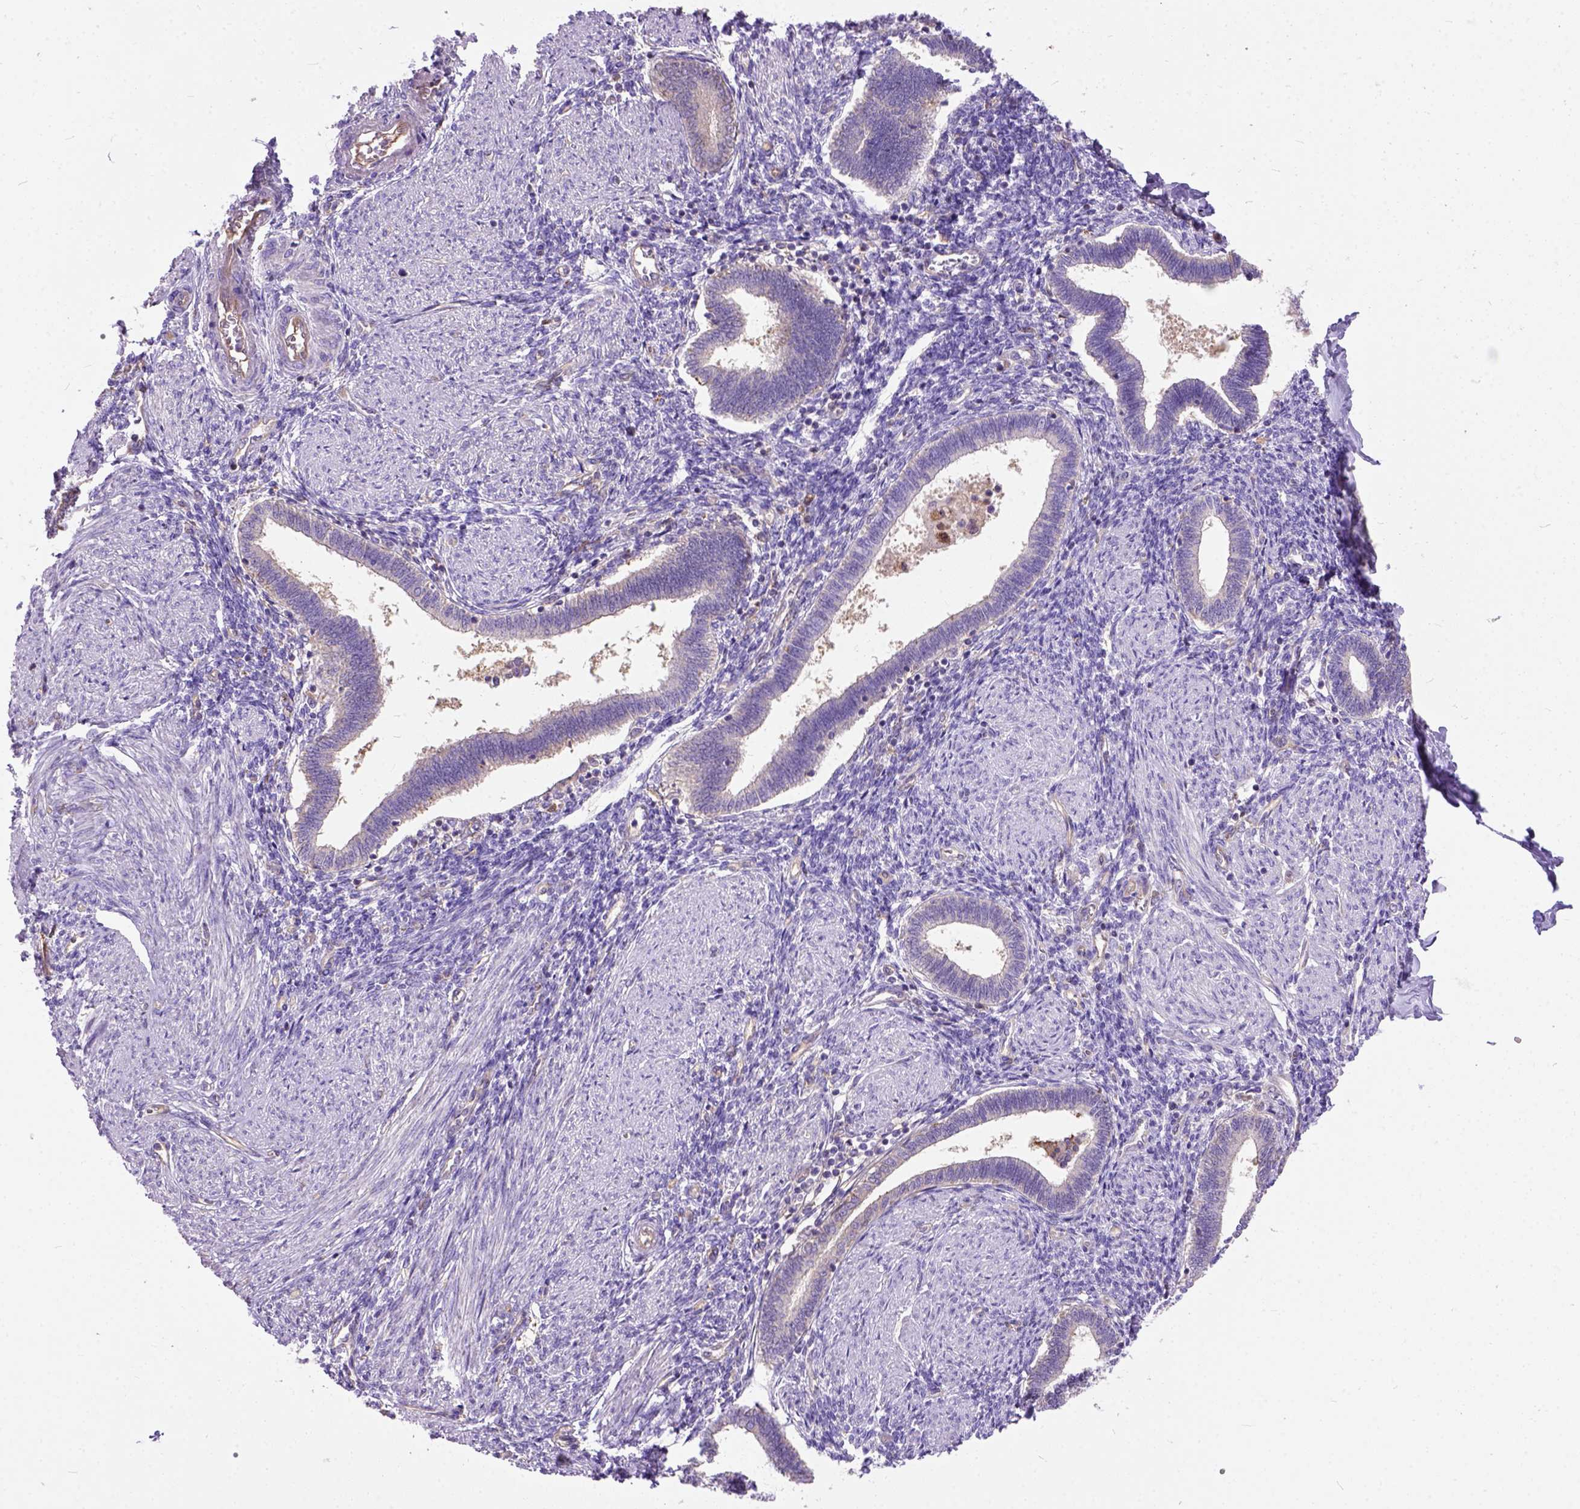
{"staining": {"intensity": "negative", "quantity": "none", "location": "none"}, "tissue": "endometrium", "cell_type": "Cells in endometrial stroma", "image_type": "normal", "snomed": [{"axis": "morphology", "description": "Normal tissue, NOS"}, {"axis": "topography", "description": "Endometrium"}], "caption": "Immunohistochemistry micrograph of unremarkable endometrium: endometrium stained with DAB (3,3'-diaminobenzidine) demonstrates no significant protein expression in cells in endometrial stroma. (Stains: DAB immunohistochemistry with hematoxylin counter stain, Microscopy: brightfield microscopy at high magnification).", "gene": "SEMA4F", "patient": {"sex": "female", "age": 42}}